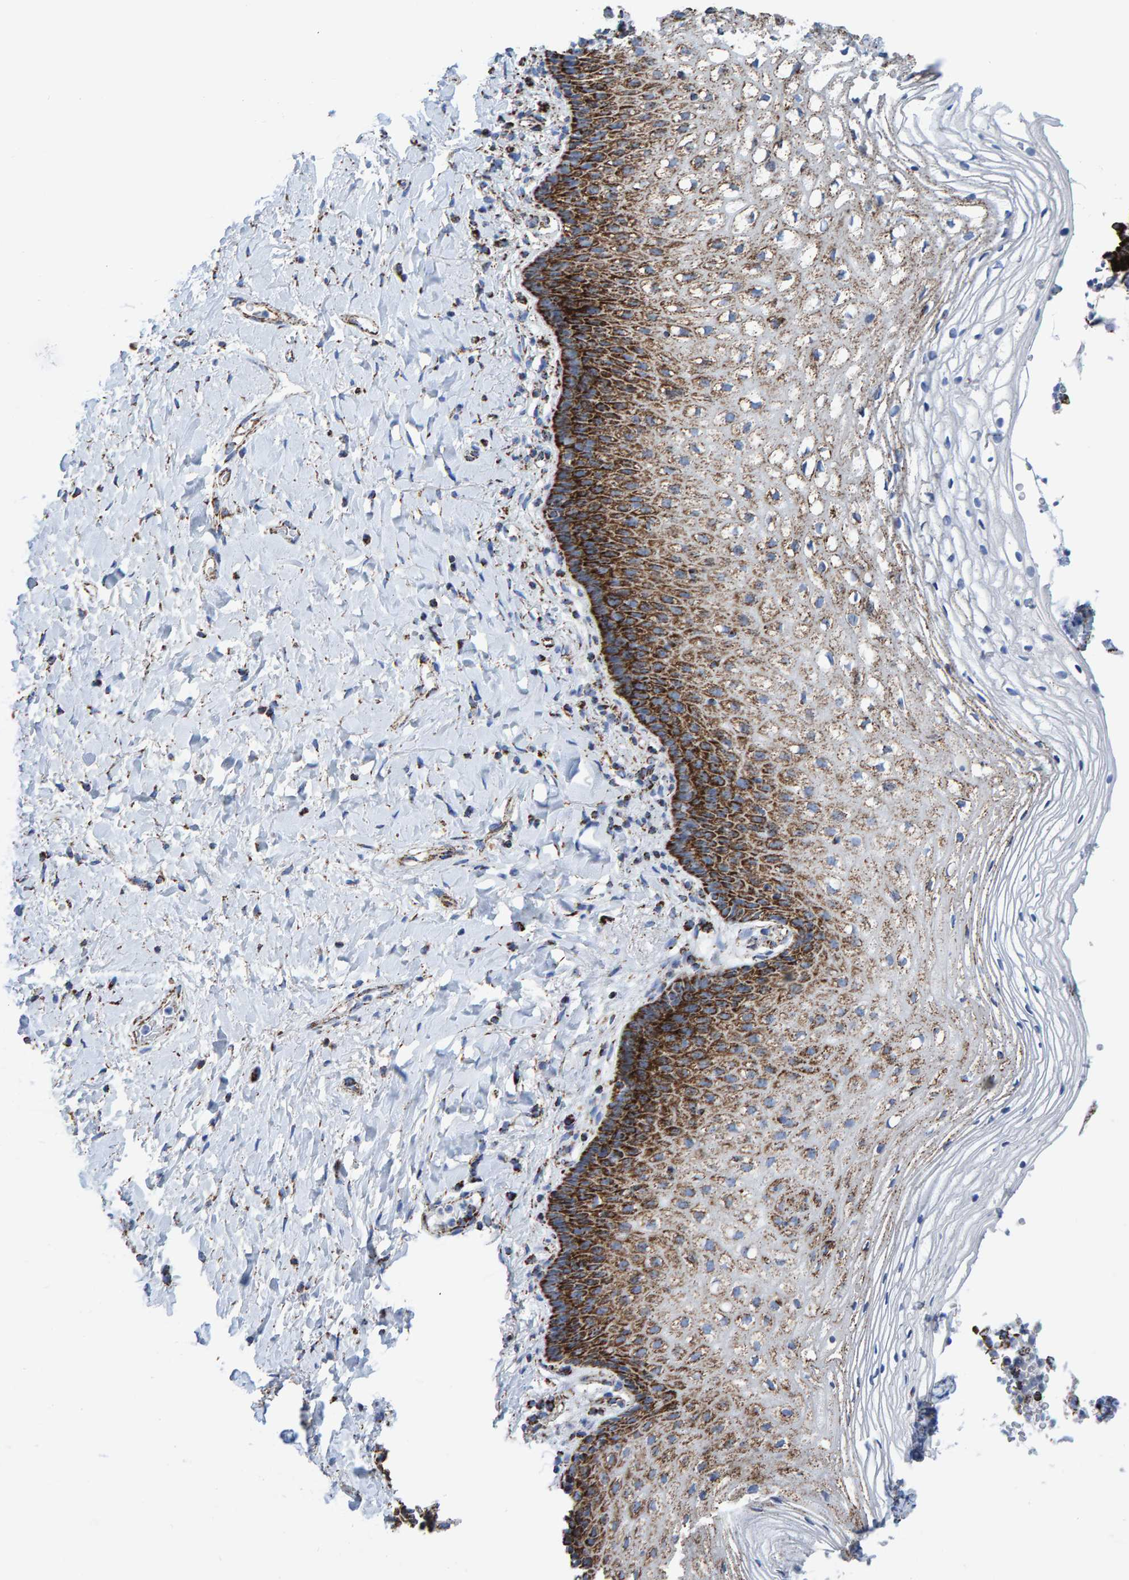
{"staining": {"intensity": "strong", "quantity": "25%-75%", "location": "cytoplasmic/membranous"}, "tissue": "vagina", "cell_type": "Squamous epithelial cells", "image_type": "normal", "snomed": [{"axis": "morphology", "description": "Normal tissue, NOS"}, {"axis": "topography", "description": "Vagina"}], "caption": "Protein expression analysis of unremarkable human vagina reveals strong cytoplasmic/membranous expression in about 25%-75% of squamous epithelial cells. The protein of interest is stained brown, and the nuclei are stained in blue (DAB IHC with brightfield microscopy, high magnification).", "gene": "ENSG00000262660", "patient": {"sex": "female", "age": 60}}